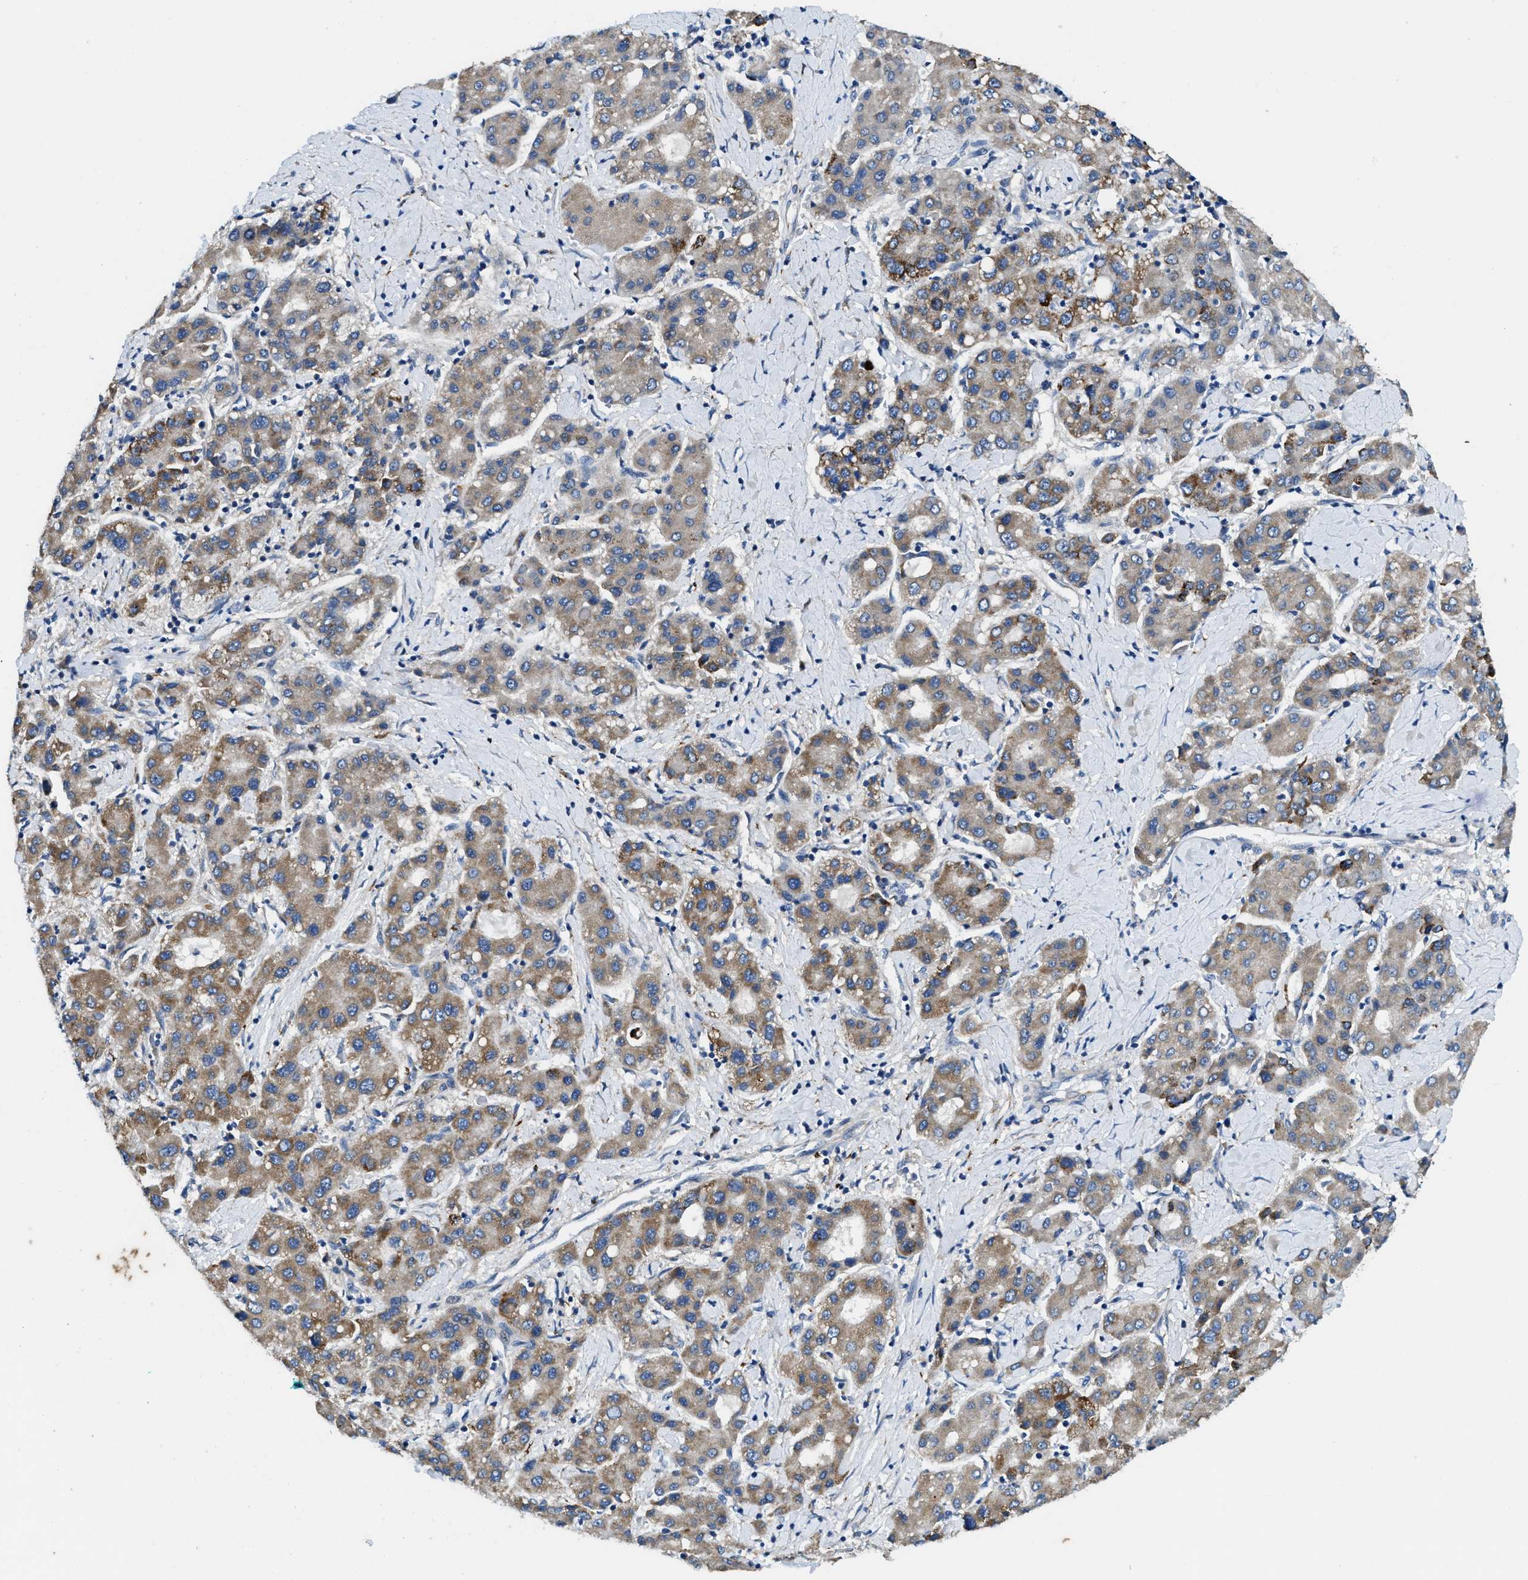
{"staining": {"intensity": "moderate", "quantity": "25%-75%", "location": "cytoplasmic/membranous"}, "tissue": "liver cancer", "cell_type": "Tumor cells", "image_type": "cancer", "snomed": [{"axis": "morphology", "description": "Carcinoma, Hepatocellular, NOS"}, {"axis": "topography", "description": "Liver"}], "caption": "Approximately 25%-75% of tumor cells in liver cancer show moderate cytoplasmic/membranous protein staining as visualized by brown immunohistochemical staining.", "gene": "CDK15", "patient": {"sex": "male", "age": 65}}